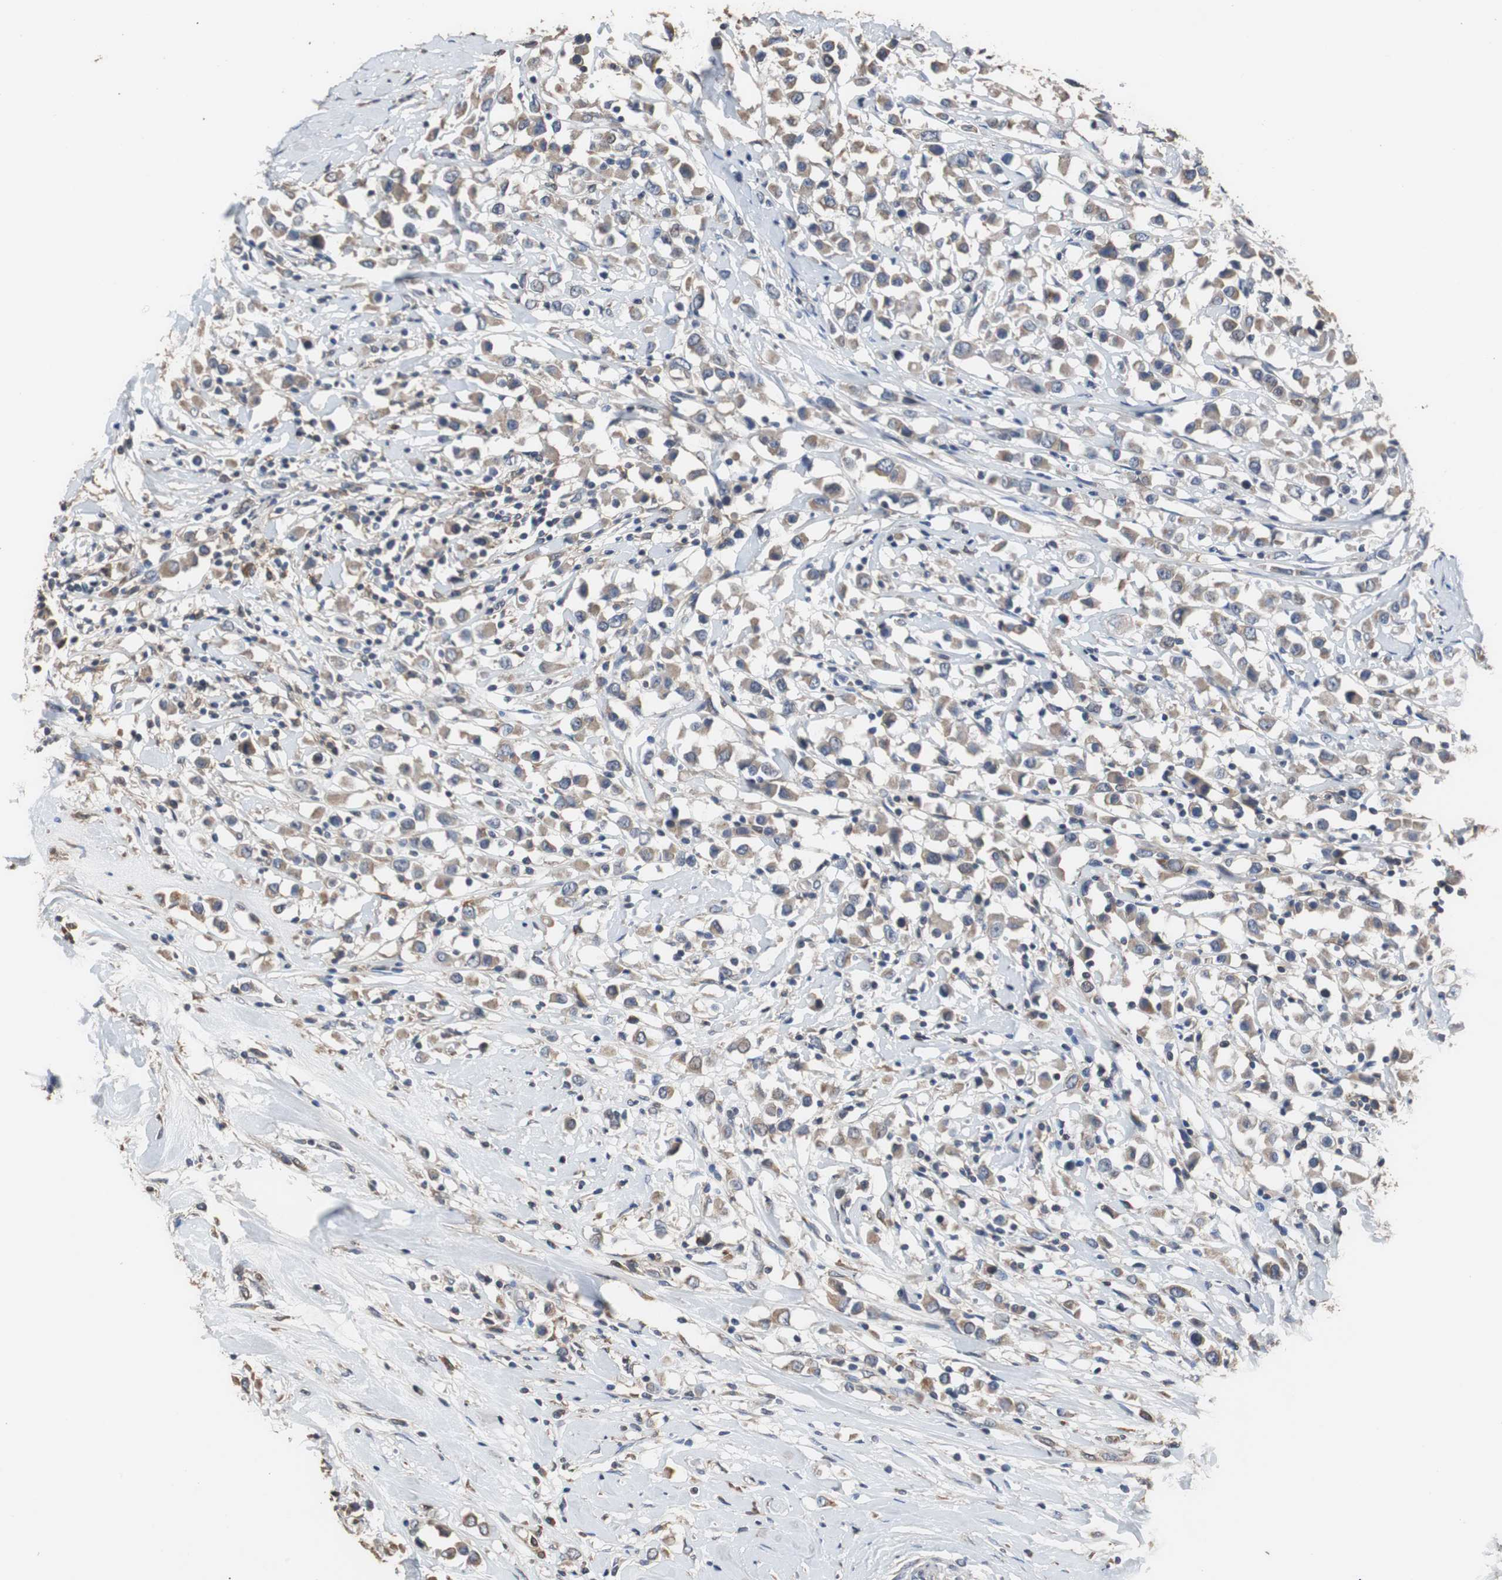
{"staining": {"intensity": "weak", "quantity": ">75%", "location": "cytoplasmic/membranous"}, "tissue": "breast cancer", "cell_type": "Tumor cells", "image_type": "cancer", "snomed": [{"axis": "morphology", "description": "Duct carcinoma"}, {"axis": "topography", "description": "Breast"}], "caption": "Protein staining of breast cancer (intraductal carcinoma) tissue reveals weak cytoplasmic/membranous positivity in about >75% of tumor cells.", "gene": "SCIMP", "patient": {"sex": "female", "age": 61}}